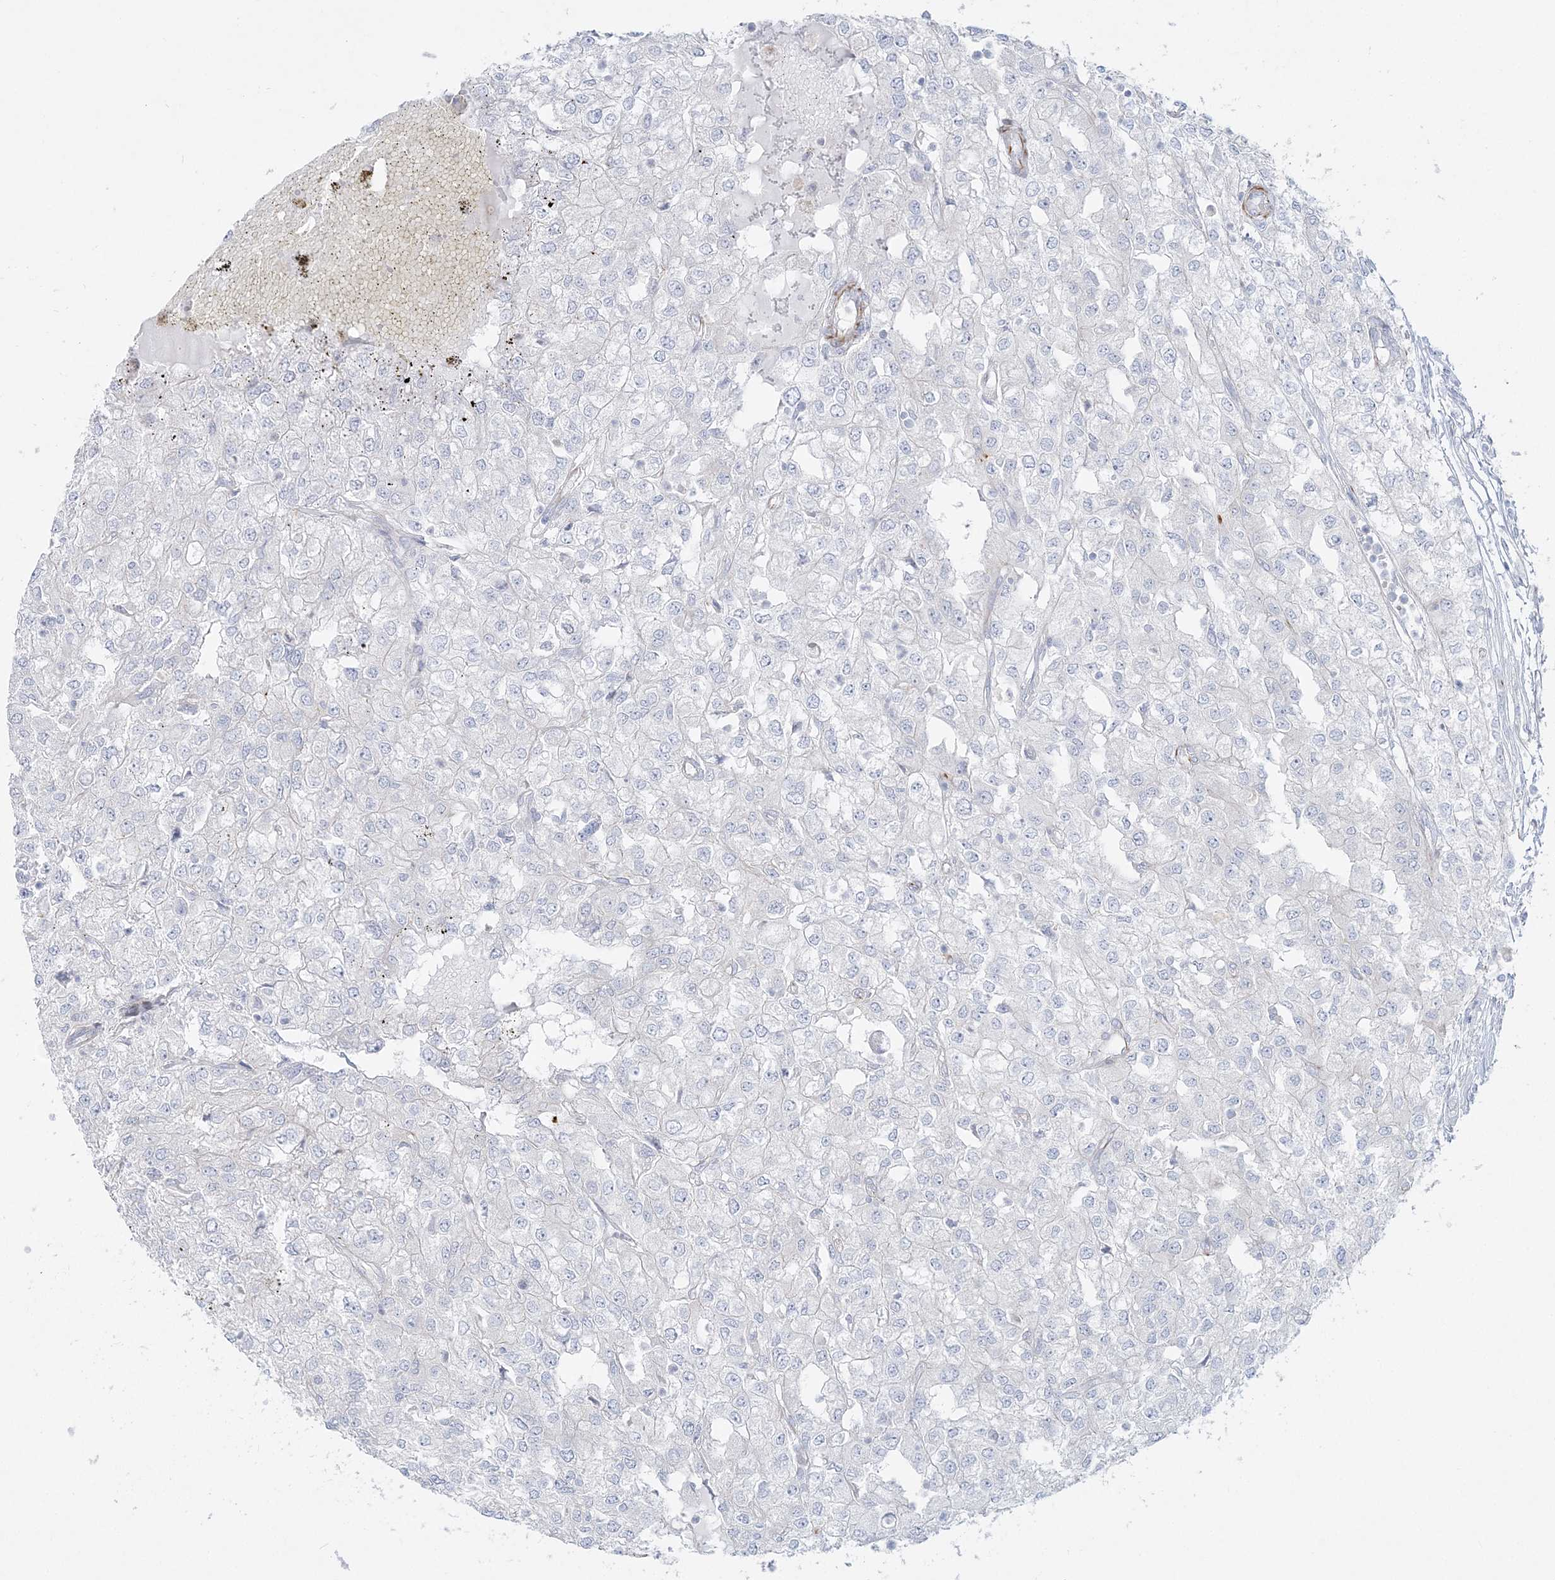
{"staining": {"intensity": "negative", "quantity": "none", "location": "none"}, "tissue": "renal cancer", "cell_type": "Tumor cells", "image_type": "cancer", "snomed": [{"axis": "morphology", "description": "Adenocarcinoma, NOS"}, {"axis": "topography", "description": "Kidney"}], "caption": "An immunohistochemistry (IHC) photomicrograph of renal cancer is shown. There is no staining in tumor cells of renal cancer.", "gene": "PPIL6", "patient": {"sex": "female", "age": 54}}